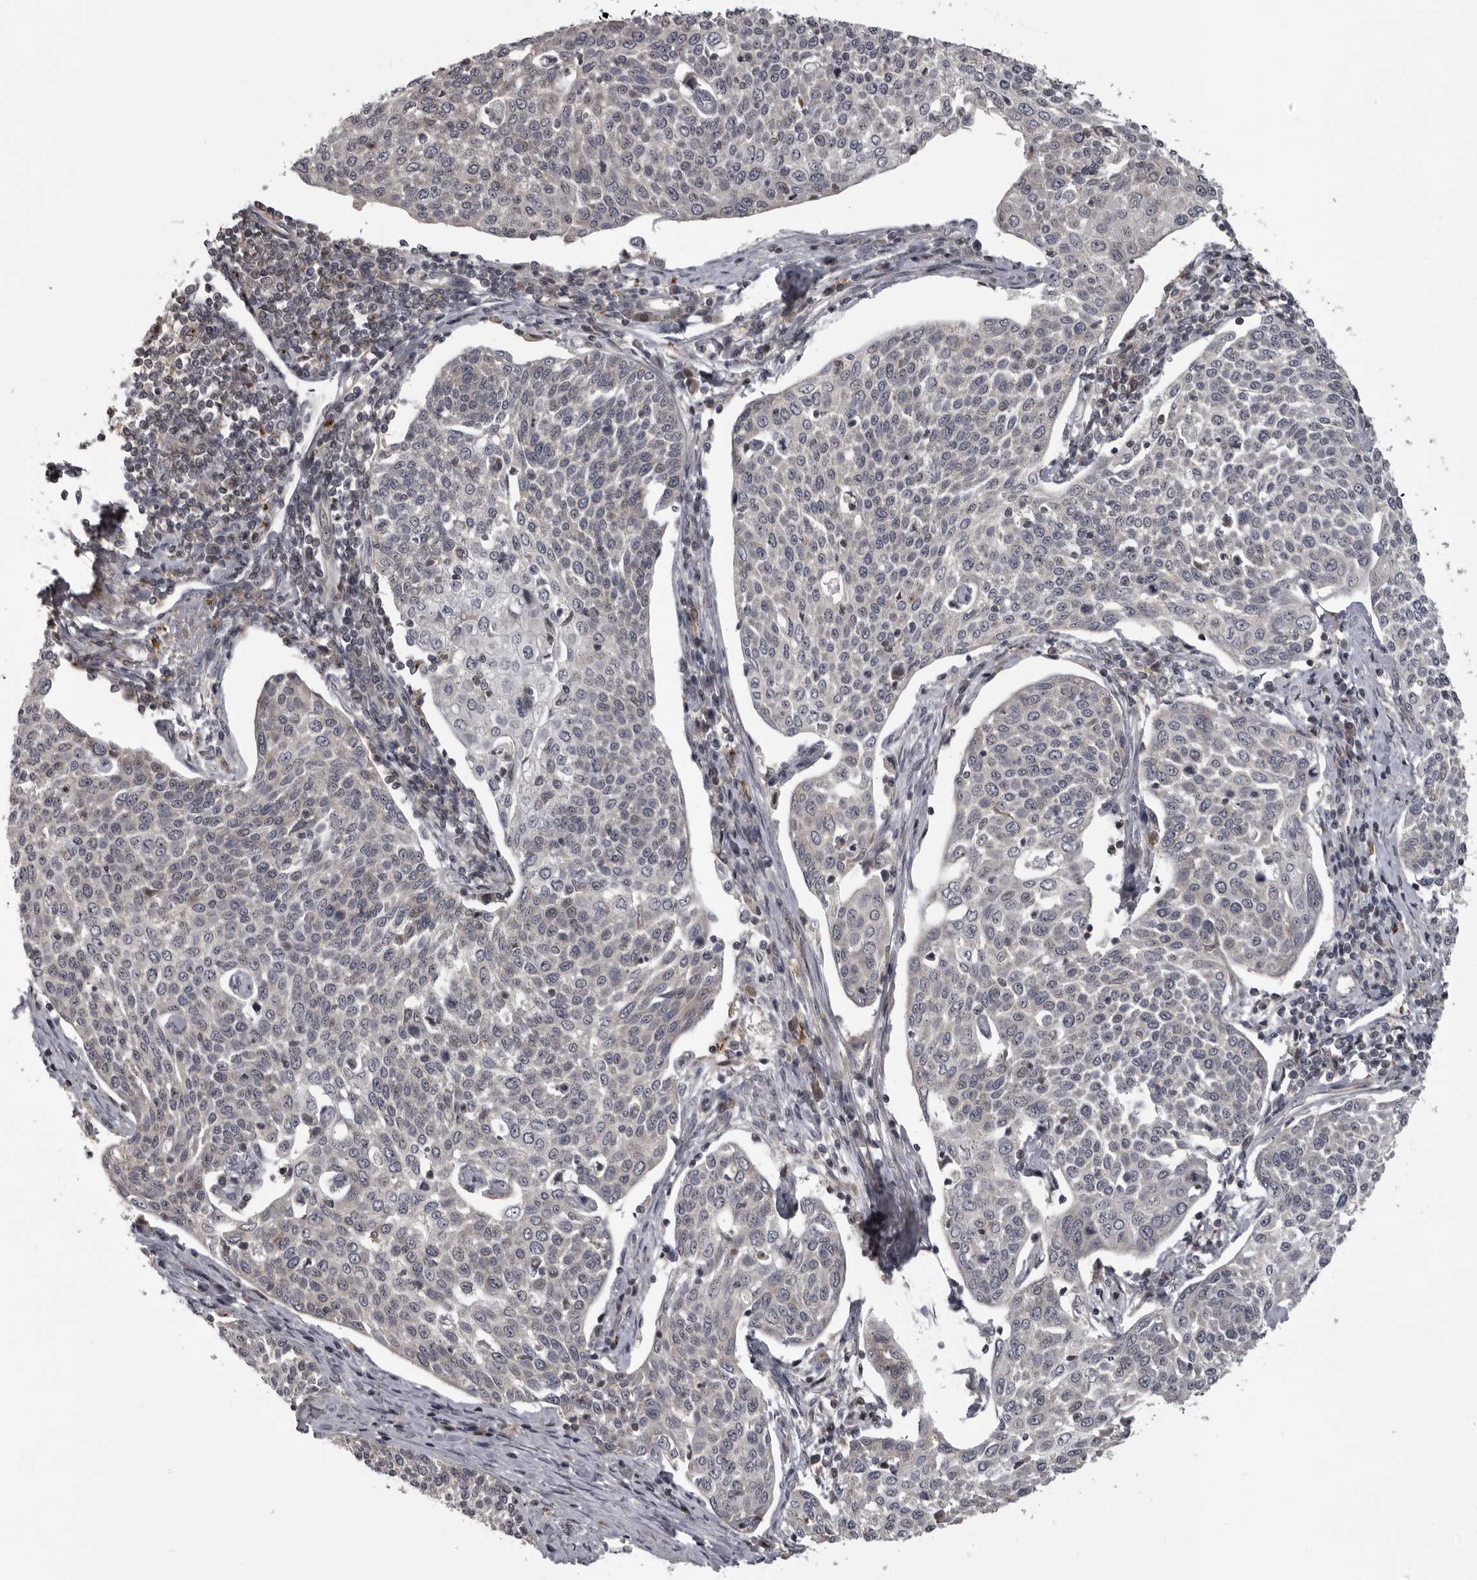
{"staining": {"intensity": "negative", "quantity": "none", "location": "none"}, "tissue": "cervical cancer", "cell_type": "Tumor cells", "image_type": "cancer", "snomed": [{"axis": "morphology", "description": "Squamous cell carcinoma, NOS"}, {"axis": "topography", "description": "Cervix"}], "caption": "There is no significant staining in tumor cells of cervical cancer (squamous cell carcinoma).", "gene": "ZNRF1", "patient": {"sex": "female", "age": 34}}